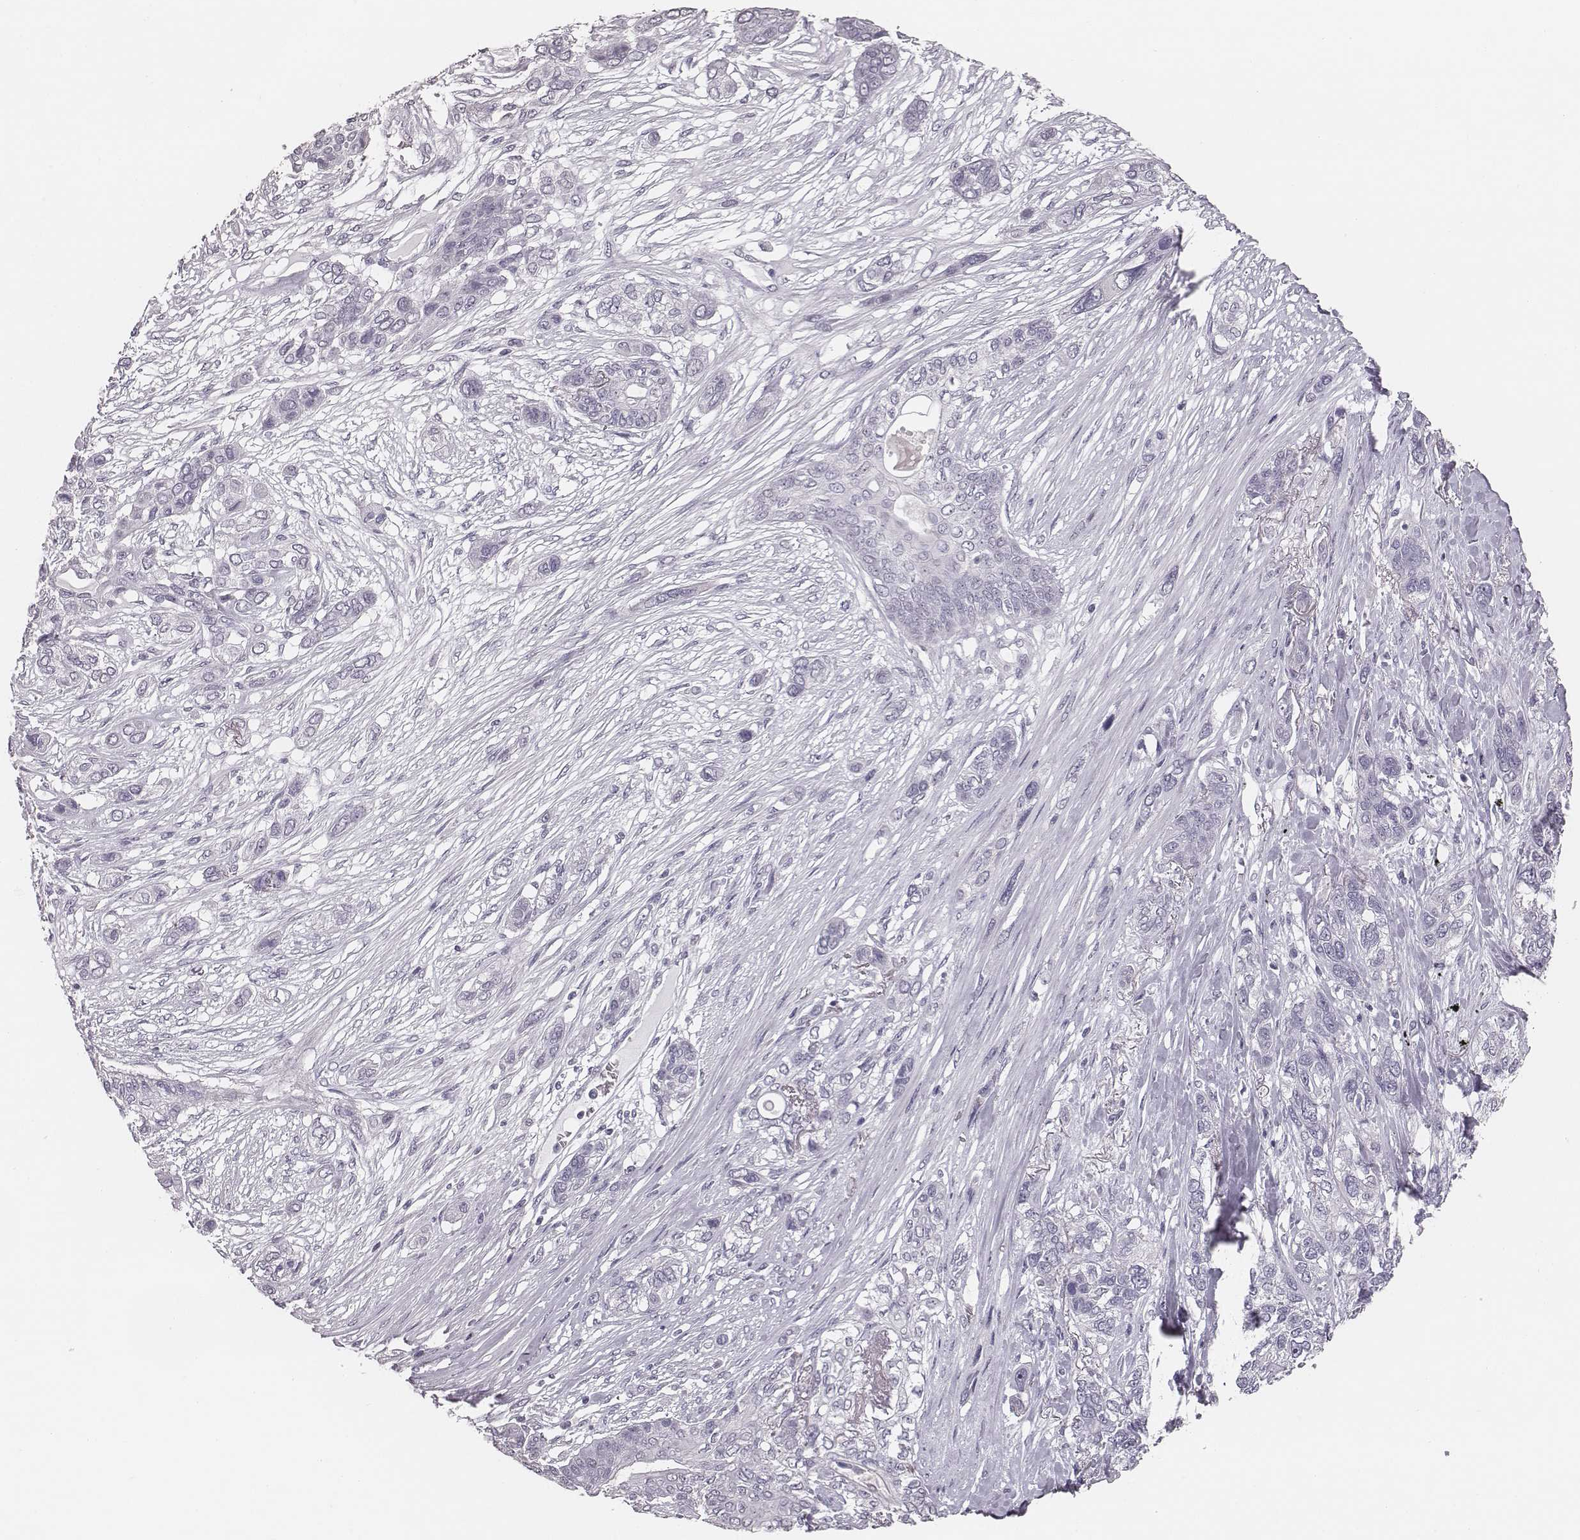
{"staining": {"intensity": "negative", "quantity": "none", "location": "none"}, "tissue": "lung cancer", "cell_type": "Tumor cells", "image_type": "cancer", "snomed": [{"axis": "morphology", "description": "Squamous cell carcinoma, NOS"}, {"axis": "topography", "description": "Lung"}], "caption": "An image of human lung cancer (squamous cell carcinoma) is negative for staining in tumor cells.", "gene": "CSHL1", "patient": {"sex": "female", "age": 70}}